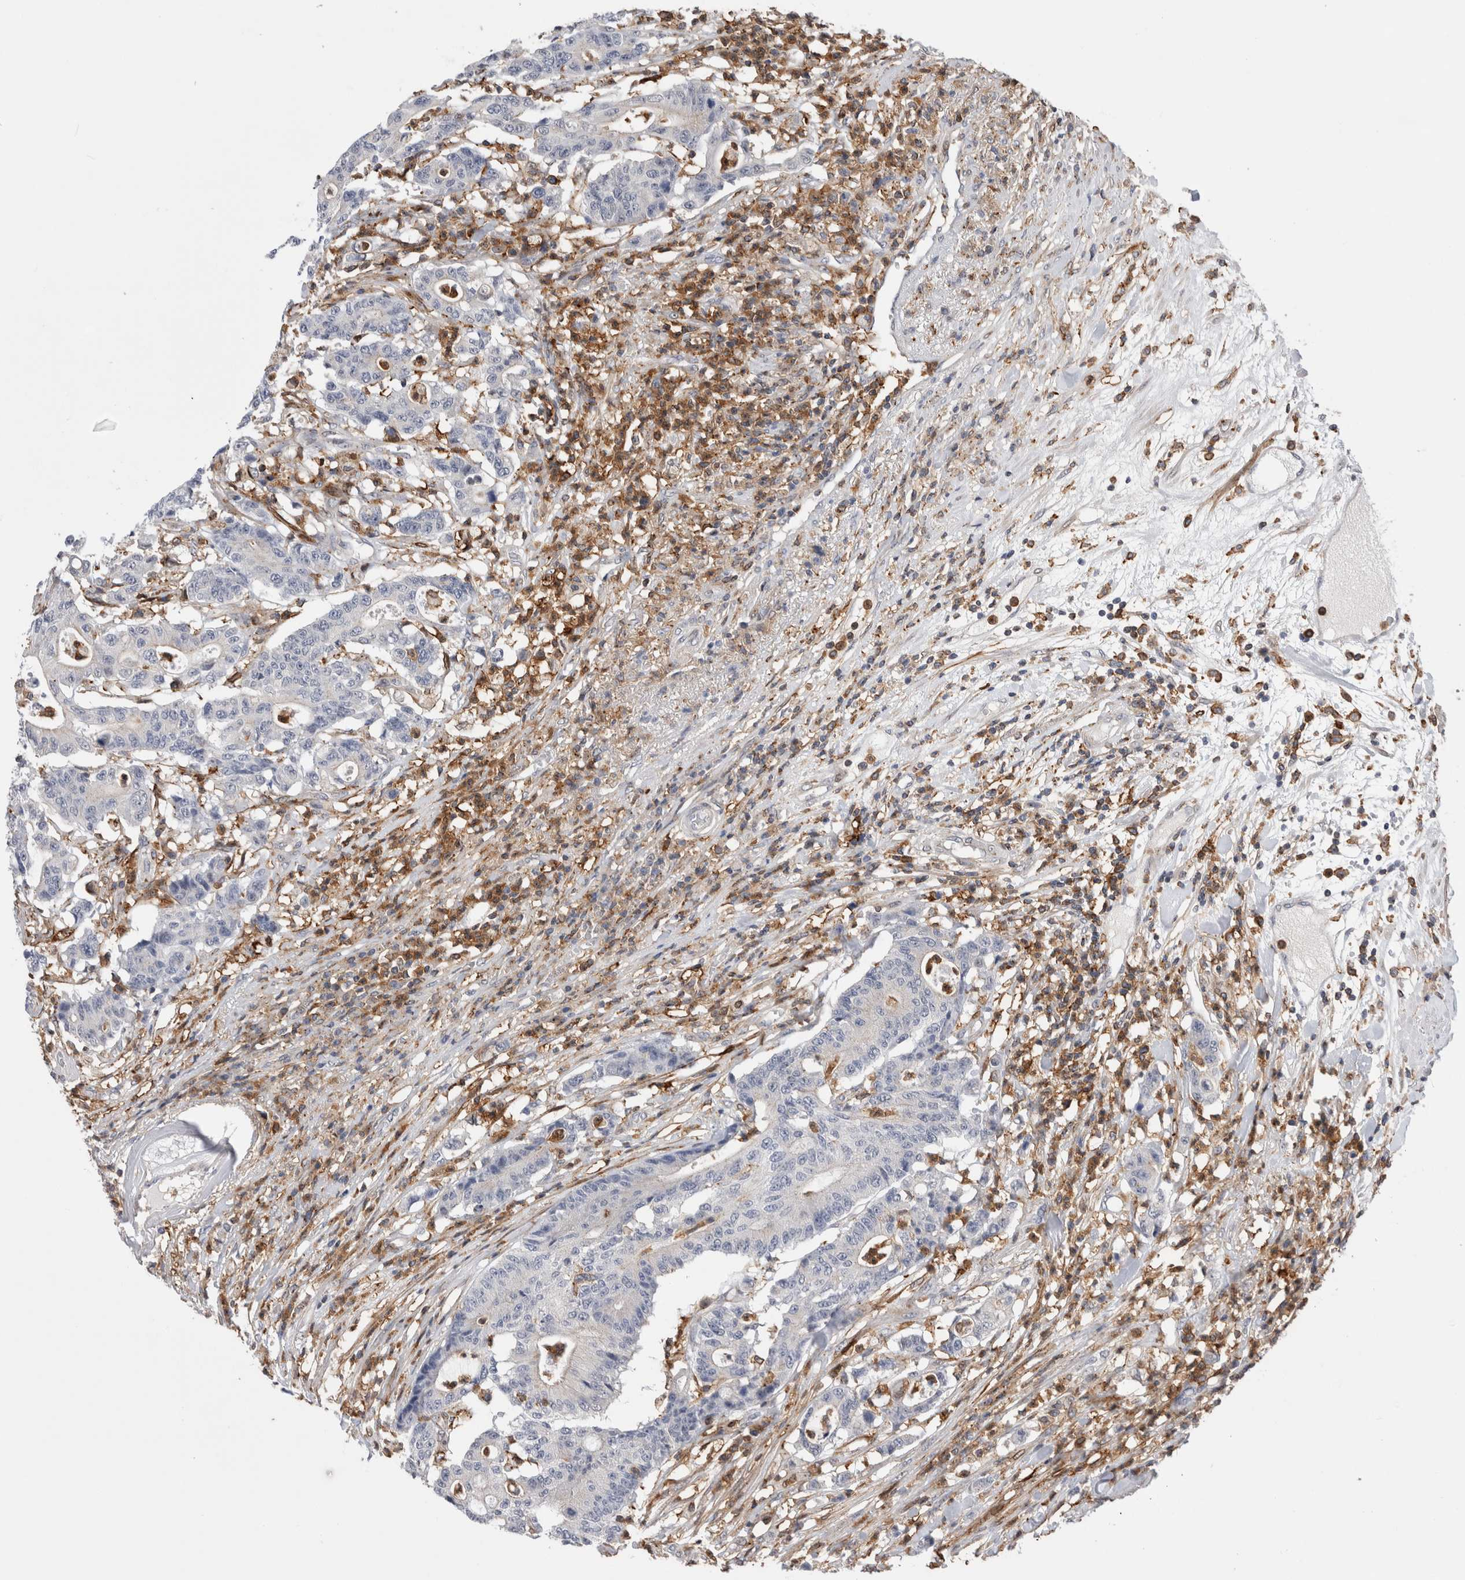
{"staining": {"intensity": "negative", "quantity": "none", "location": "none"}, "tissue": "colorectal cancer", "cell_type": "Tumor cells", "image_type": "cancer", "snomed": [{"axis": "morphology", "description": "Adenocarcinoma, NOS"}, {"axis": "topography", "description": "Colon"}], "caption": "Tumor cells are negative for protein expression in human colorectal cancer.", "gene": "CCDC88B", "patient": {"sex": "female", "age": 84}}